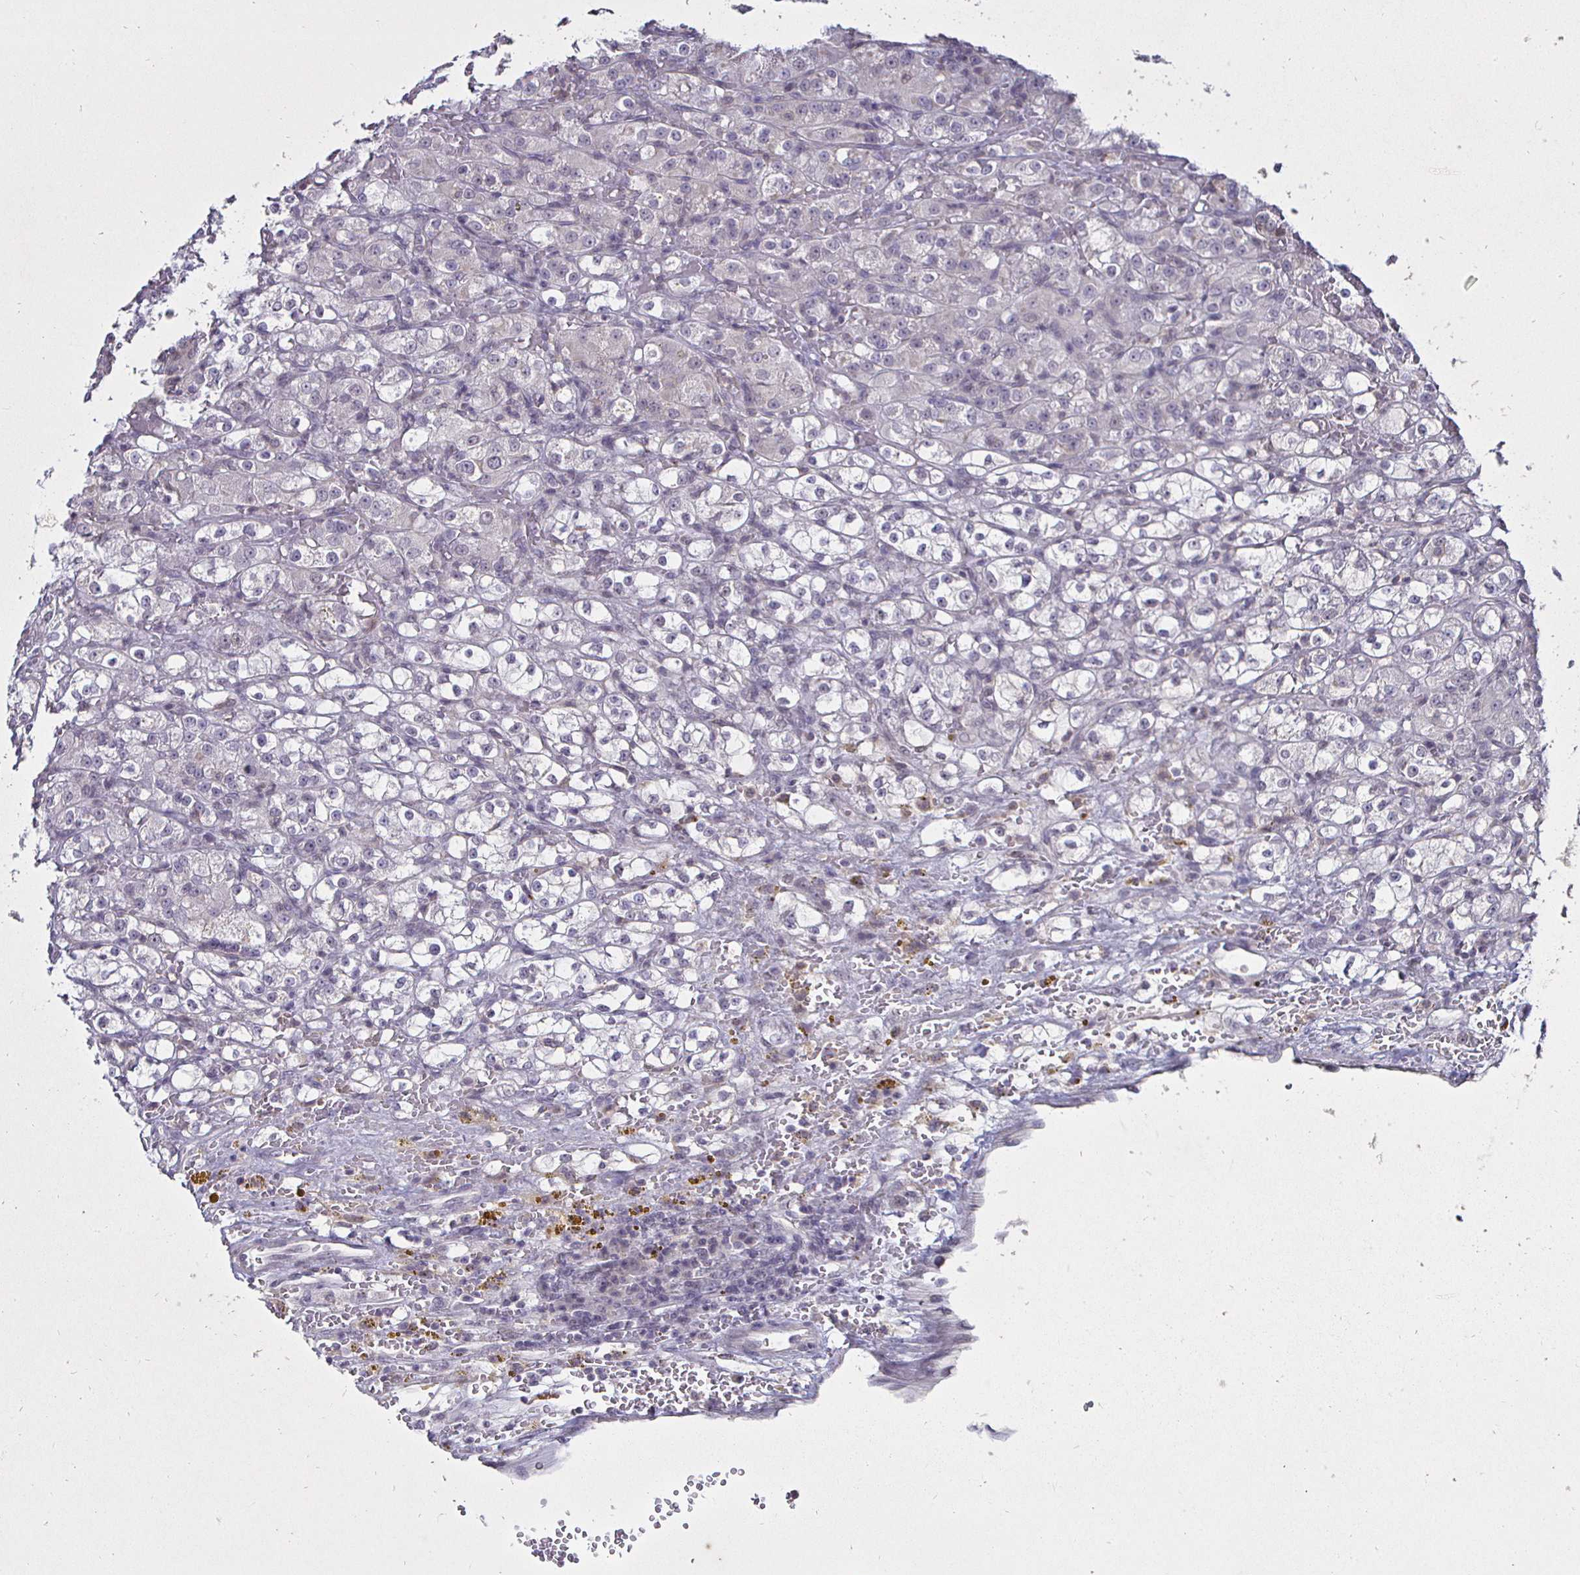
{"staining": {"intensity": "negative", "quantity": "none", "location": "none"}, "tissue": "renal cancer", "cell_type": "Tumor cells", "image_type": "cancer", "snomed": [{"axis": "morphology", "description": "Normal tissue, NOS"}, {"axis": "morphology", "description": "Adenocarcinoma, NOS"}, {"axis": "topography", "description": "Kidney"}], "caption": "Tumor cells show no significant protein expression in adenocarcinoma (renal).", "gene": "MLH1", "patient": {"sex": "male", "age": 61}}